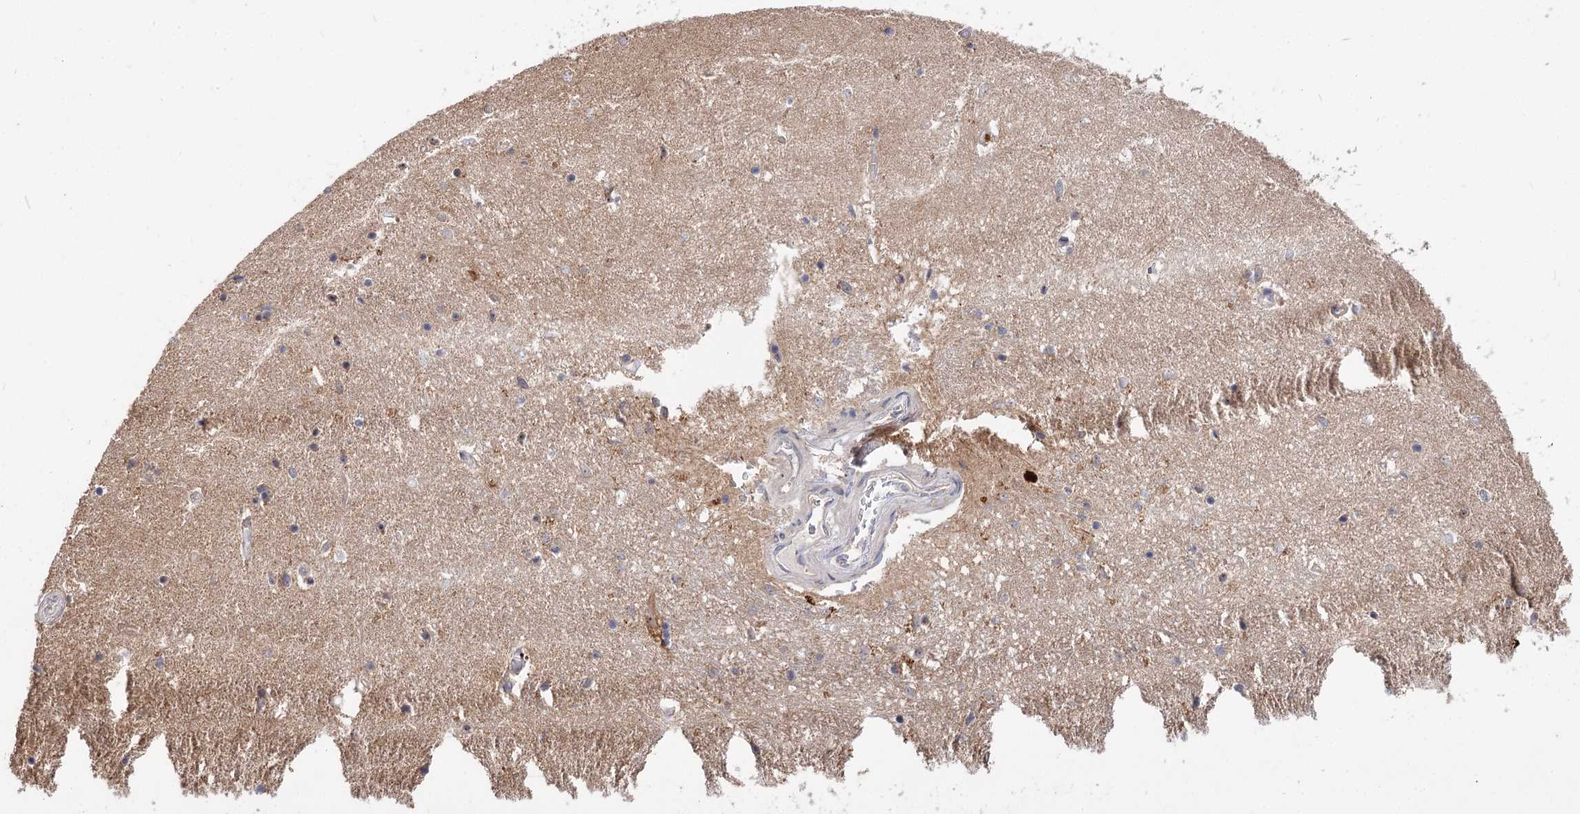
{"staining": {"intensity": "negative", "quantity": "none", "location": "none"}, "tissue": "hippocampus", "cell_type": "Glial cells", "image_type": "normal", "snomed": [{"axis": "morphology", "description": "Normal tissue, NOS"}, {"axis": "topography", "description": "Hippocampus"}], "caption": "Immunohistochemical staining of benign hippocampus reveals no significant positivity in glial cells.", "gene": "PATL1", "patient": {"sex": "female", "age": 64}}